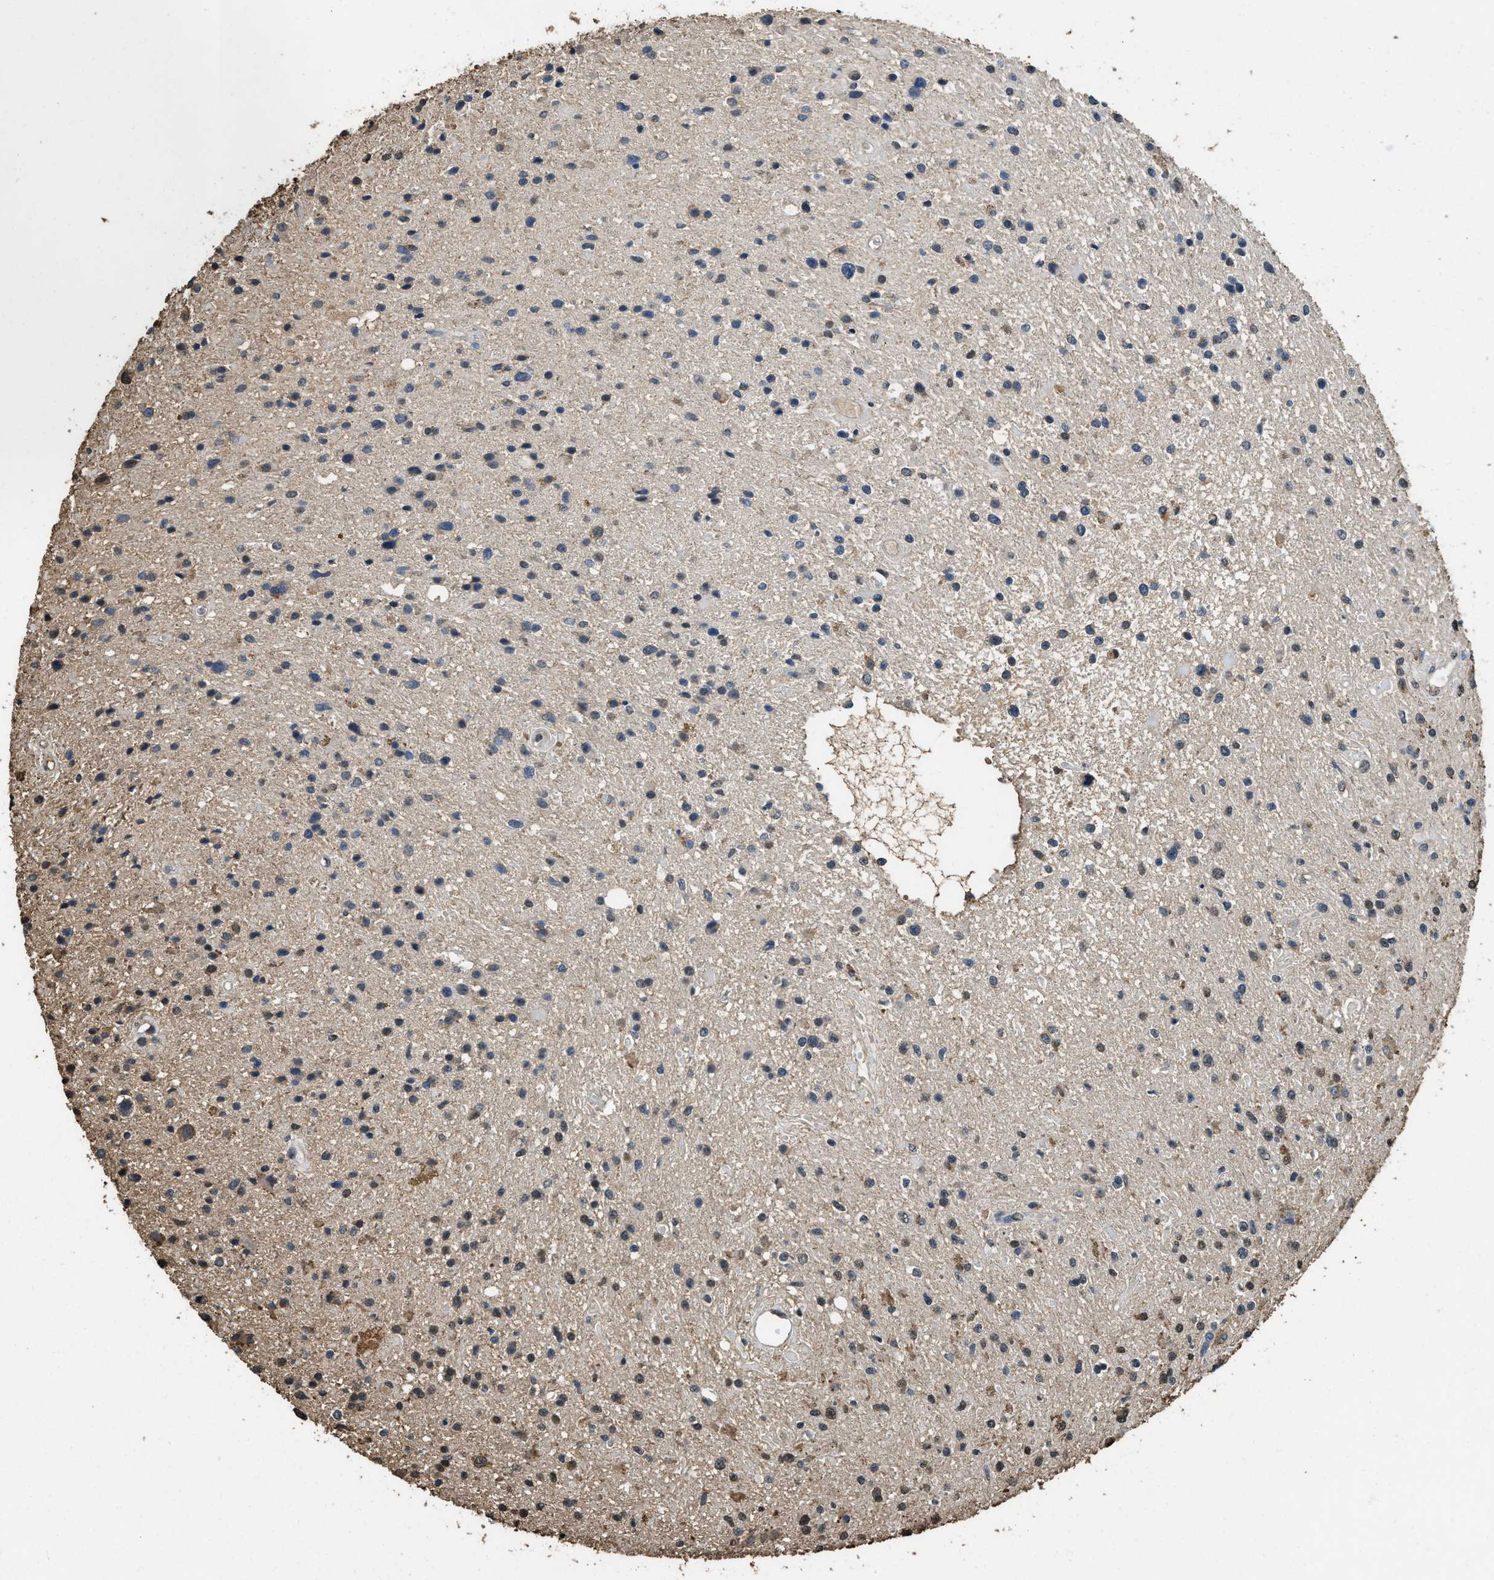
{"staining": {"intensity": "moderate", "quantity": "<25%", "location": "nuclear"}, "tissue": "glioma", "cell_type": "Tumor cells", "image_type": "cancer", "snomed": [{"axis": "morphology", "description": "Glioma, malignant, High grade"}, {"axis": "topography", "description": "Brain"}], "caption": "Immunohistochemistry (IHC) of malignant glioma (high-grade) shows low levels of moderate nuclear staining in approximately <25% of tumor cells. The protein of interest is stained brown, and the nuclei are stained in blue (DAB IHC with brightfield microscopy, high magnification).", "gene": "GAPDH", "patient": {"sex": "male", "age": 33}}